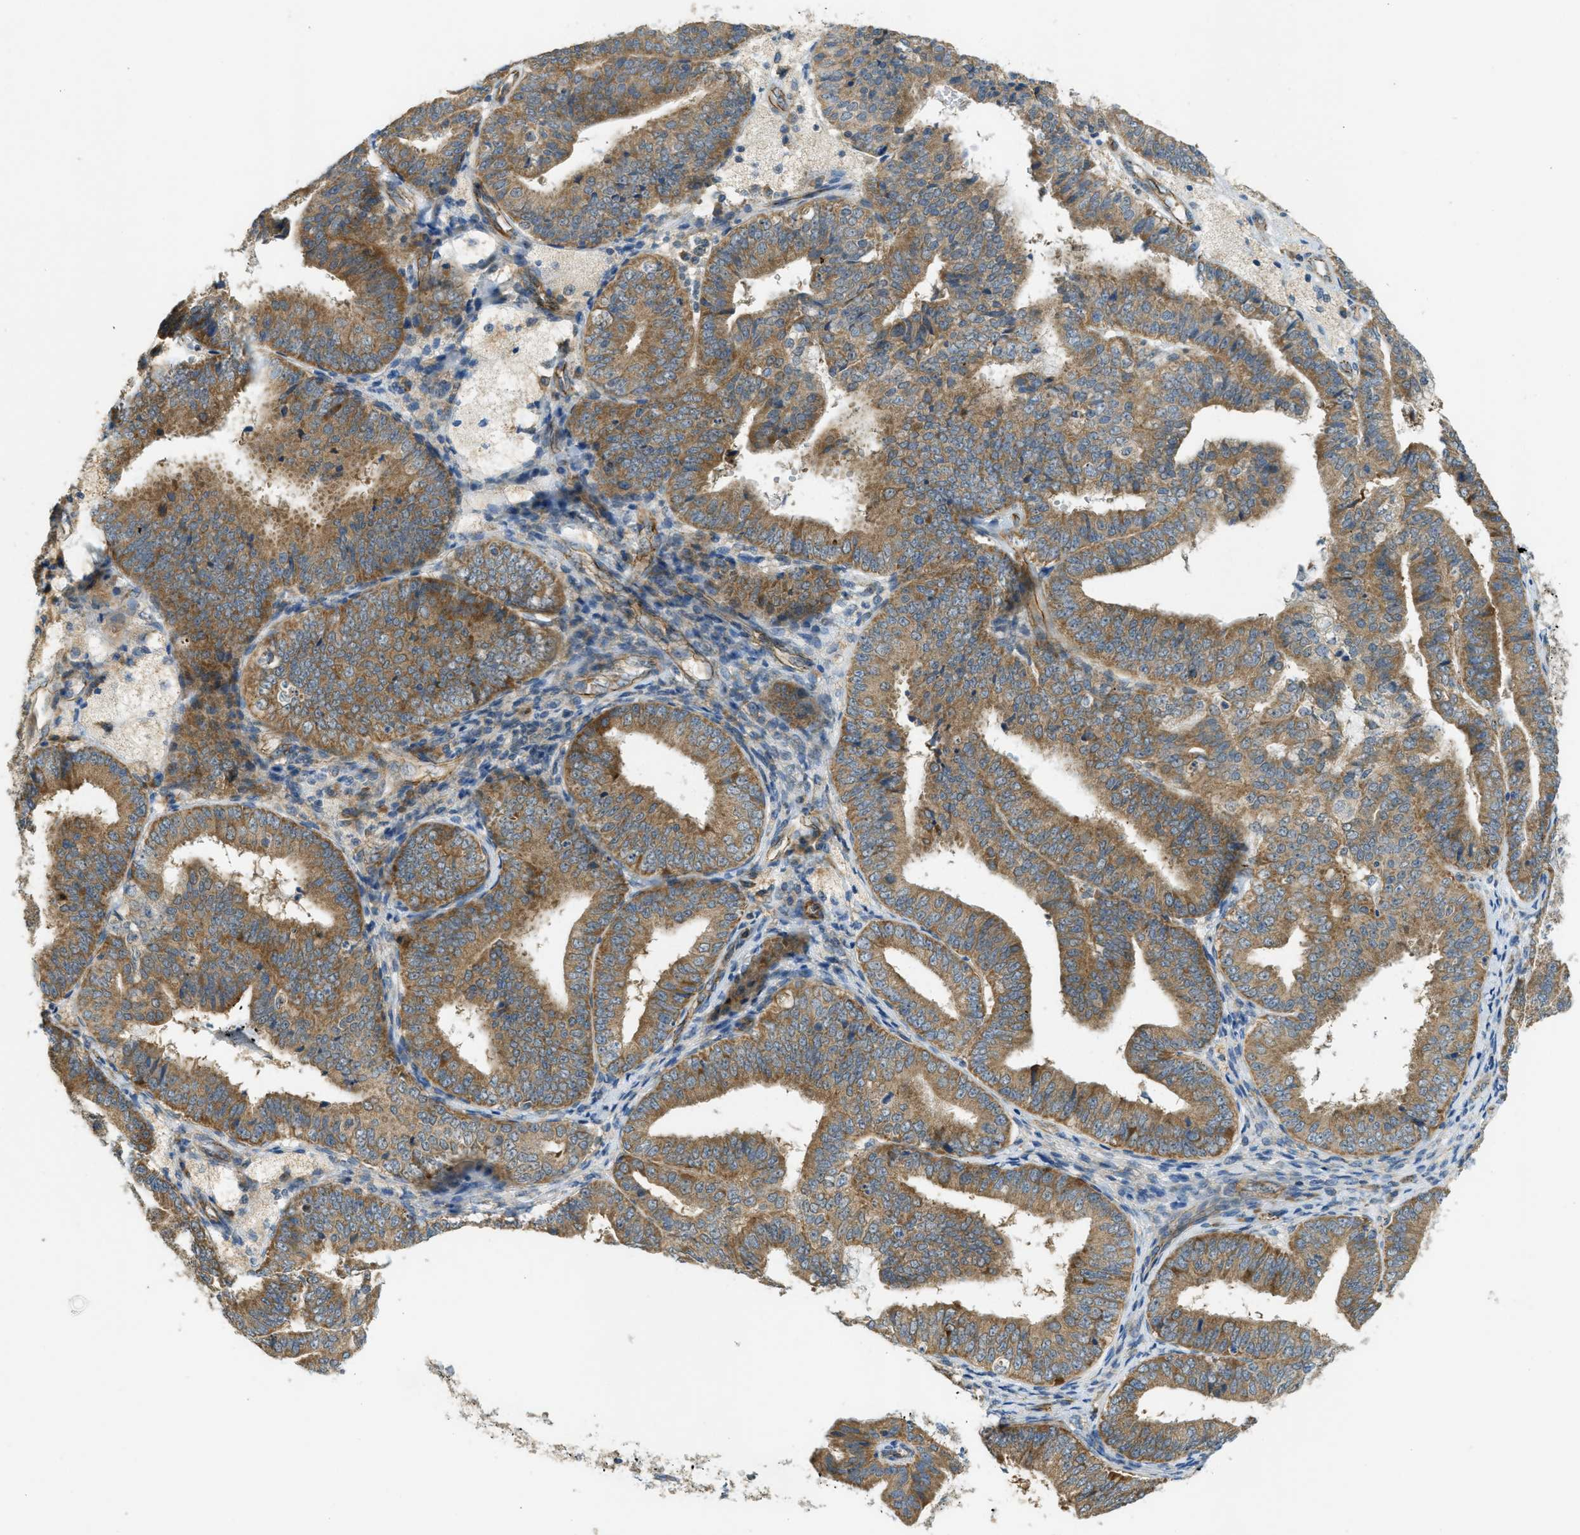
{"staining": {"intensity": "moderate", "quantity": "25%-75%", "location": "cytoplasmic/membranous"}, "tissue": "endometrial cancer", "cell_type": "Tumor cells", "image_type": "cancer", "snomed": [{"axis": "morphology", "description": "Adenocarcinoma, NOS"}, {"axis": "topography", "description": "Endometrium"}], "caption": "Protein staining displays moderate cytoplasmic/membranous expression in about 25%-75% of tumor cells in adenocarcinoma (endometrial).", "gene": "JCAD", "patient": {"sex": "female", "age": 63}}